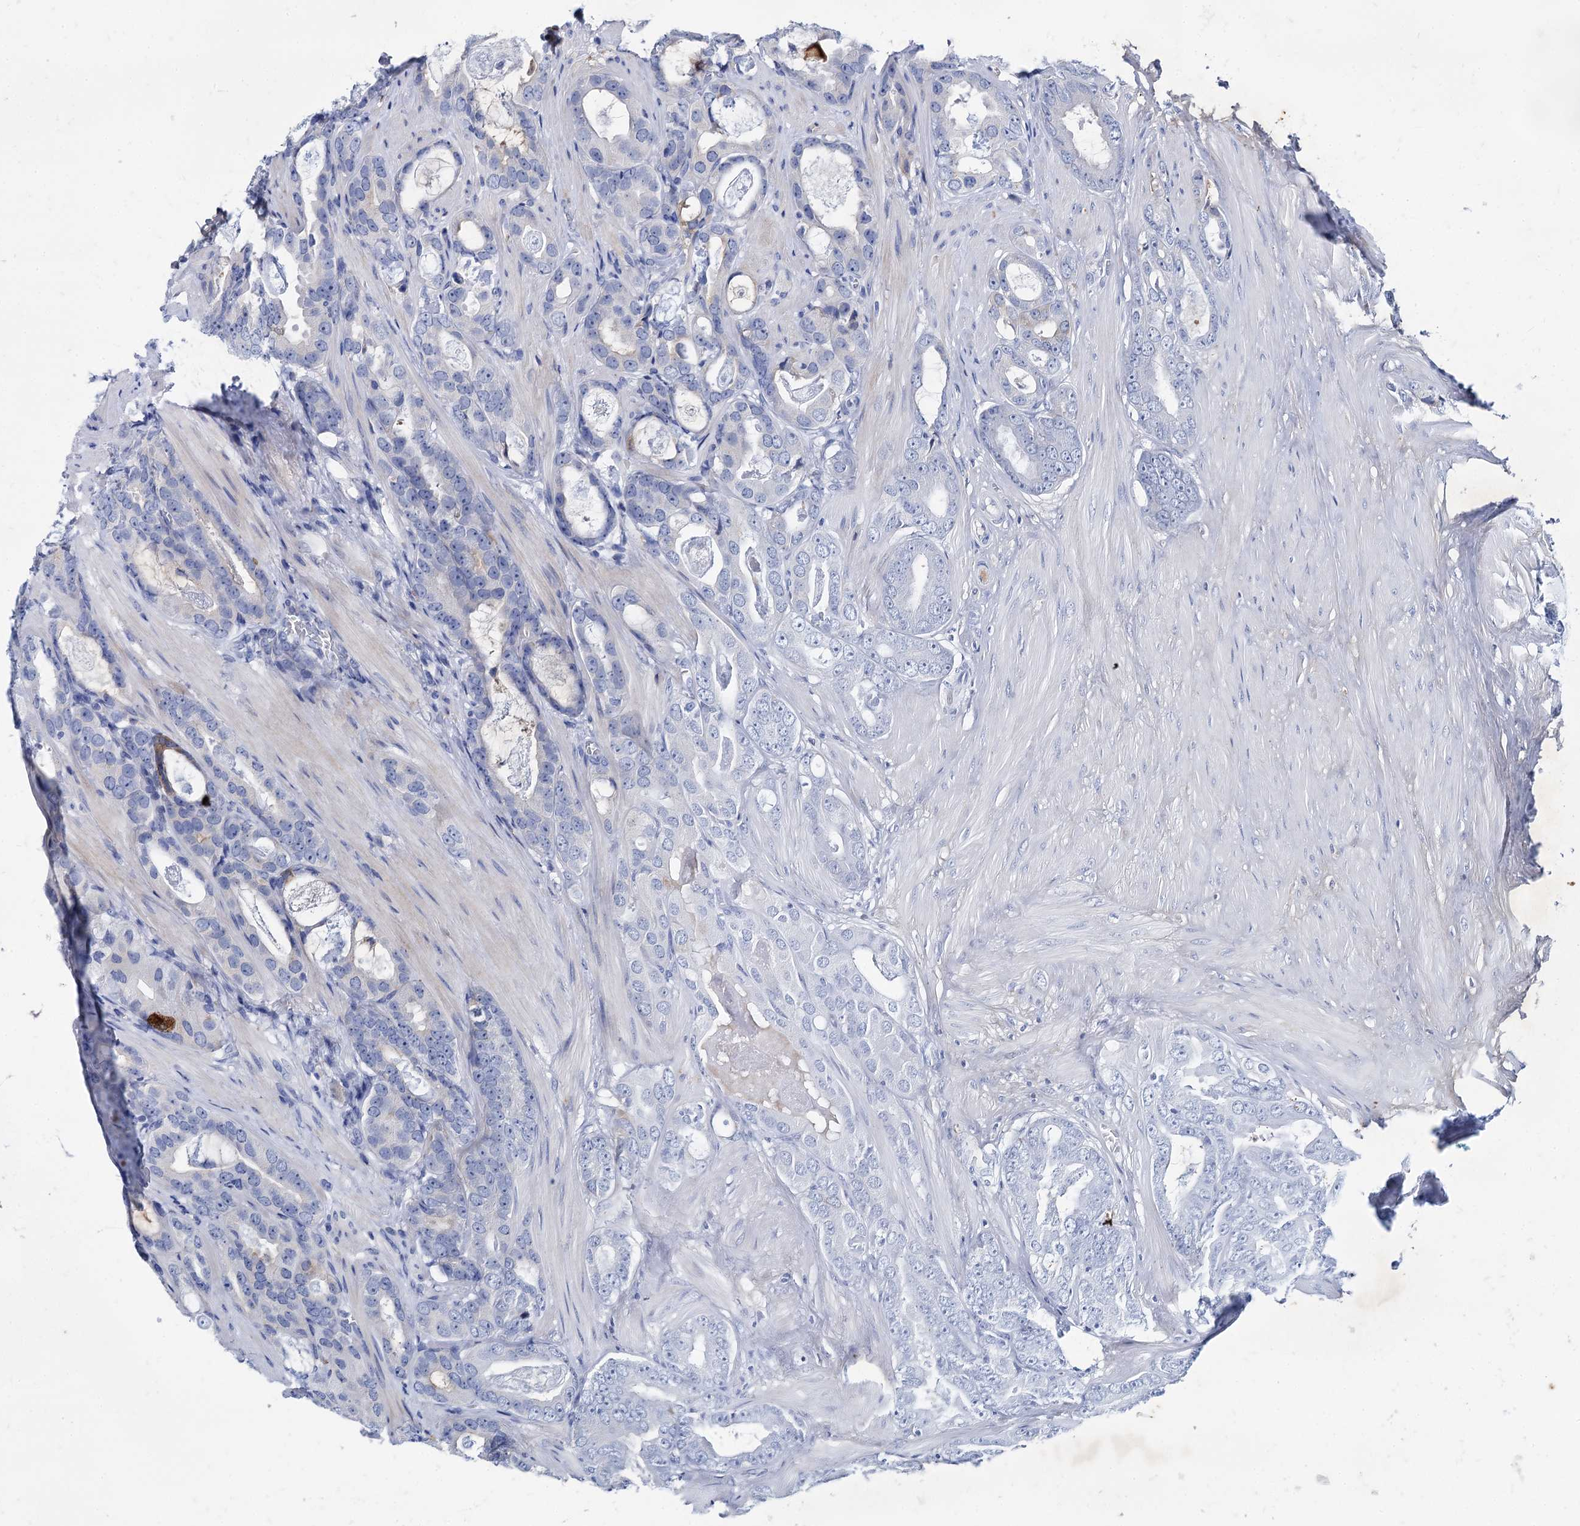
{"staining": {"intensity": "negative", "quantity": "none", "location": "none"}, "tissue": "prostate cancer", "cell_type": "Tumor cells", "image_type": "cancer", "snomed": [{"axis": "morphology", "description": "Adenocarcinoma, Low grade"}, {"axis": "topography", "description": "Prostate"}], "caption": "IHC histopathology image of human prostate cancer (low-grade adenocarcinoma) stained for a protein (brown), which exhibits no staining in tumor cells.", "gene": "TMEM72", "patient": {"sex": "male", "age": 71}}